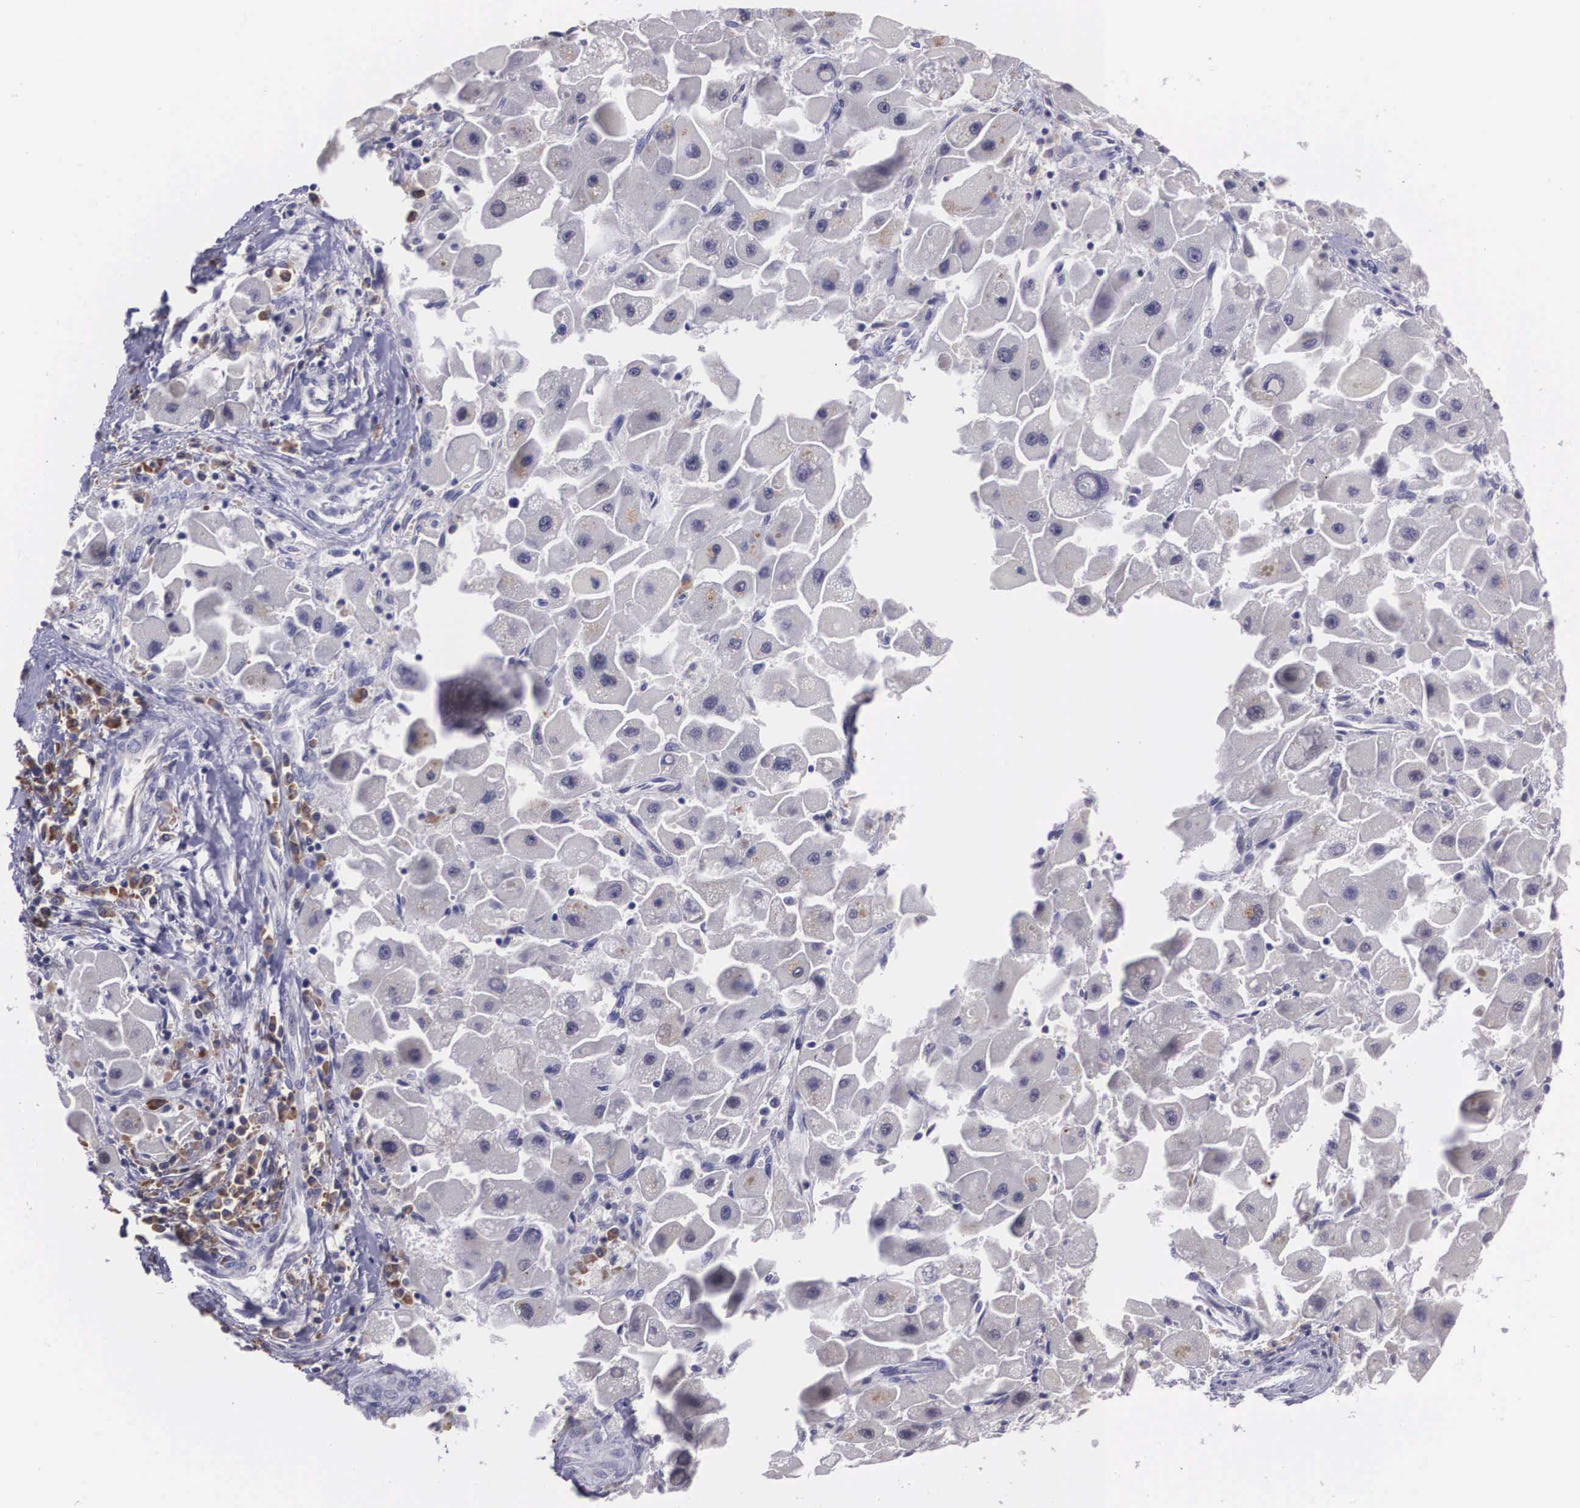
{"staining": {"intensity": "weak", "quantity": "<25%", "location": "cytoplasmic/membranous"}, "tissue": "liver cancer", "cell_type": "Tumor cells", "image_type": "cancer", "snomed": [{"axis": "morphology", "description": "Carcinoma, Hepatocellular, NOS"}, {"axis": "topography", "description": "Liver"}], "caption": "IHC histopathology image of neoplastic tissue: human liver cancer (hepatocellular carcinoma) stained with DAB reveals no significant protein expression in tumor cells.", "gene": "CRELD2", "patient": {"sex": "male", "age": 24}}